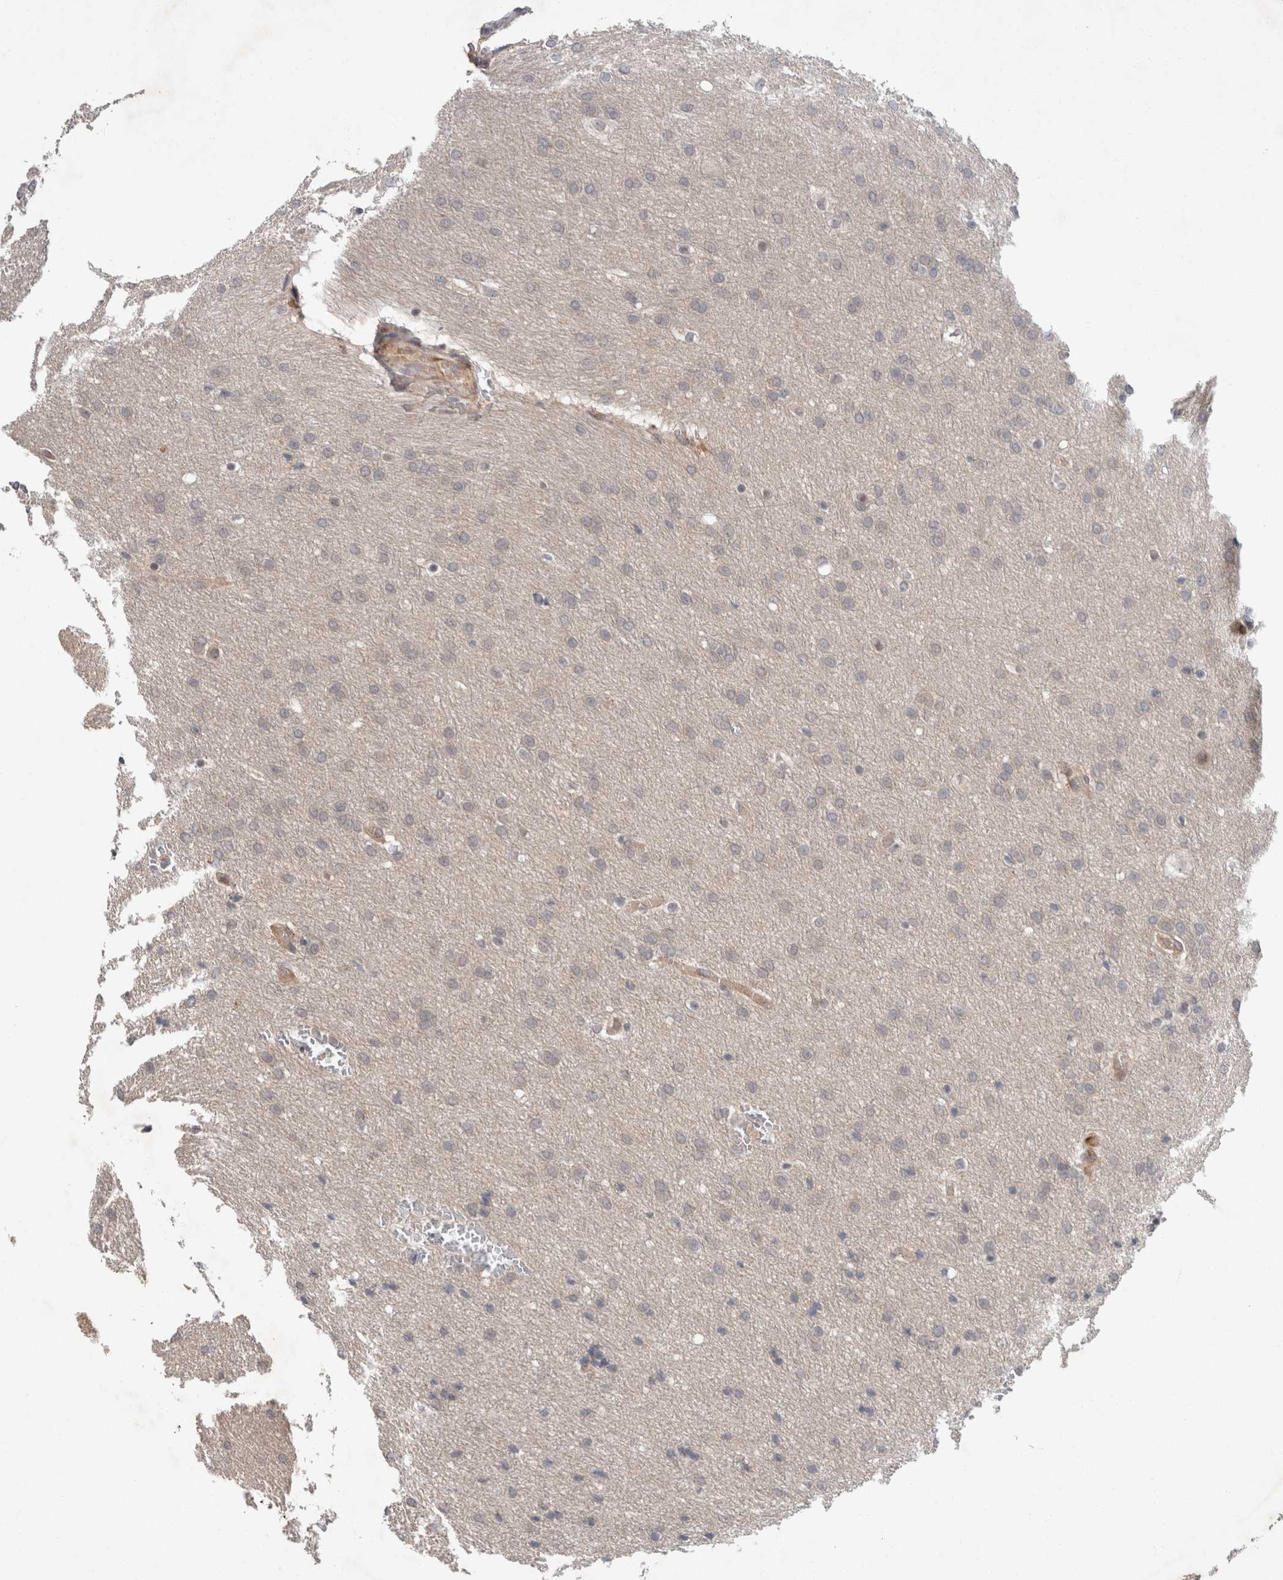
{"staining": {"intensity": "negative", "quantity": "none", "location": "none"}, "tissue": "glioma", "cell_type": "Tumor cells", "image_type": "cancer", "snomed": [{"axis": "morphology", "description": "Glioma, malignant, Low grade"}, {"axis": "topography", "description": "Brain"}], "caption": "Malignant glioma (low-grade) was stained to show a protein in brown. There is no significant staining in tumor cells.", "gene": "CRISPLD1", "patient": {"sex": "female", "age": 37}}